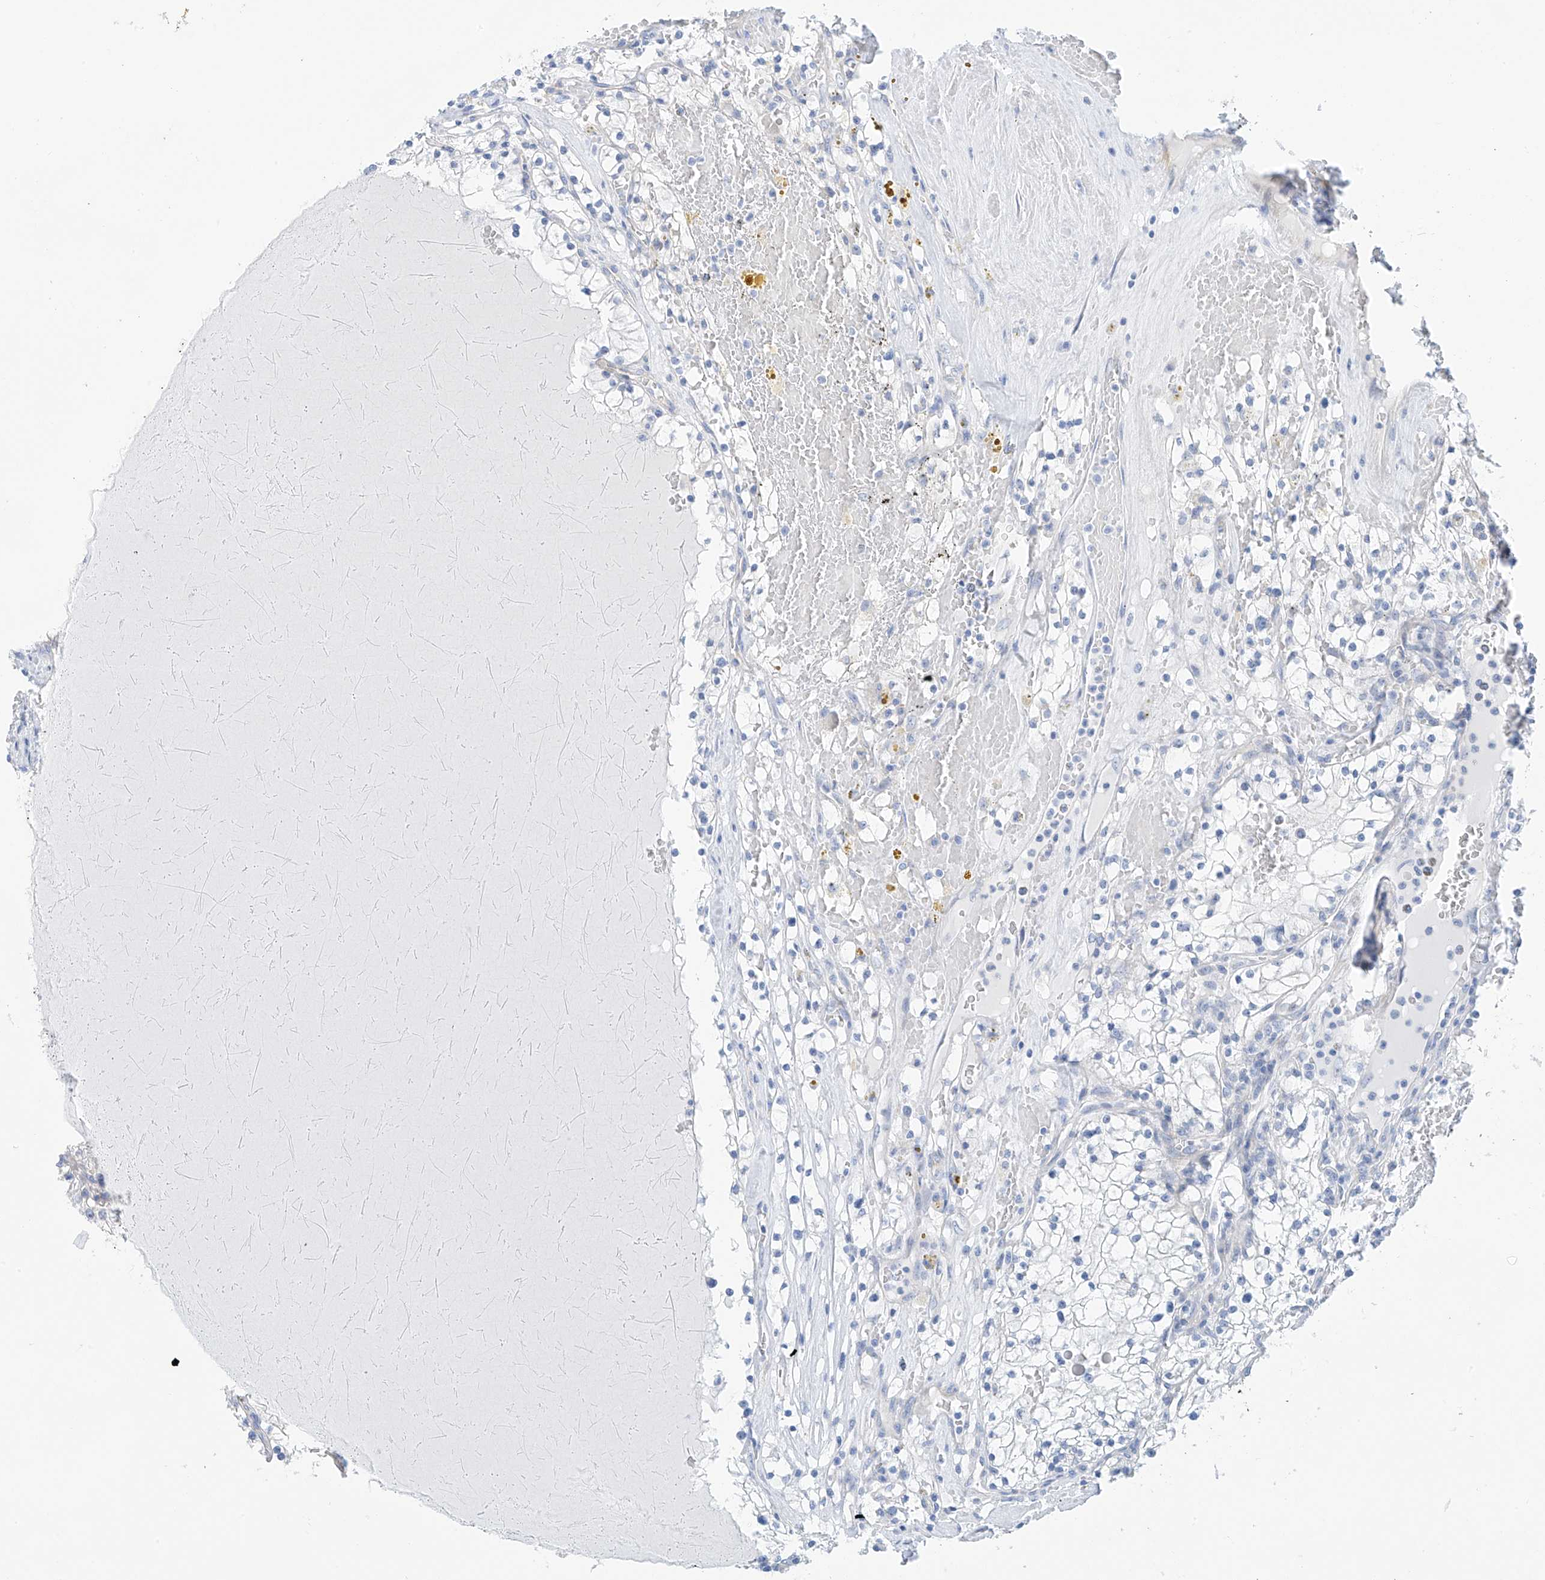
{"staining": {"intensity": "negative", "quantity": "none", "location": "none"}, "tissue": "renal cancer", "cell_type": "Tumor cells", "image_type": "cancer", "snomed": [{"axis": "morphology", "description": "Normal tissue, NOS"}, {"axis": "morphology", "description": "Adenocarcinoma, NOS"}, {"axis": "topography", "description": "Kidney"}], "caption": "A histopathology image of human renal cancer is negative for staining in tumor cells.", "gene": "PIK3C2B", "patient": {"sex": "male", "age": 68}}